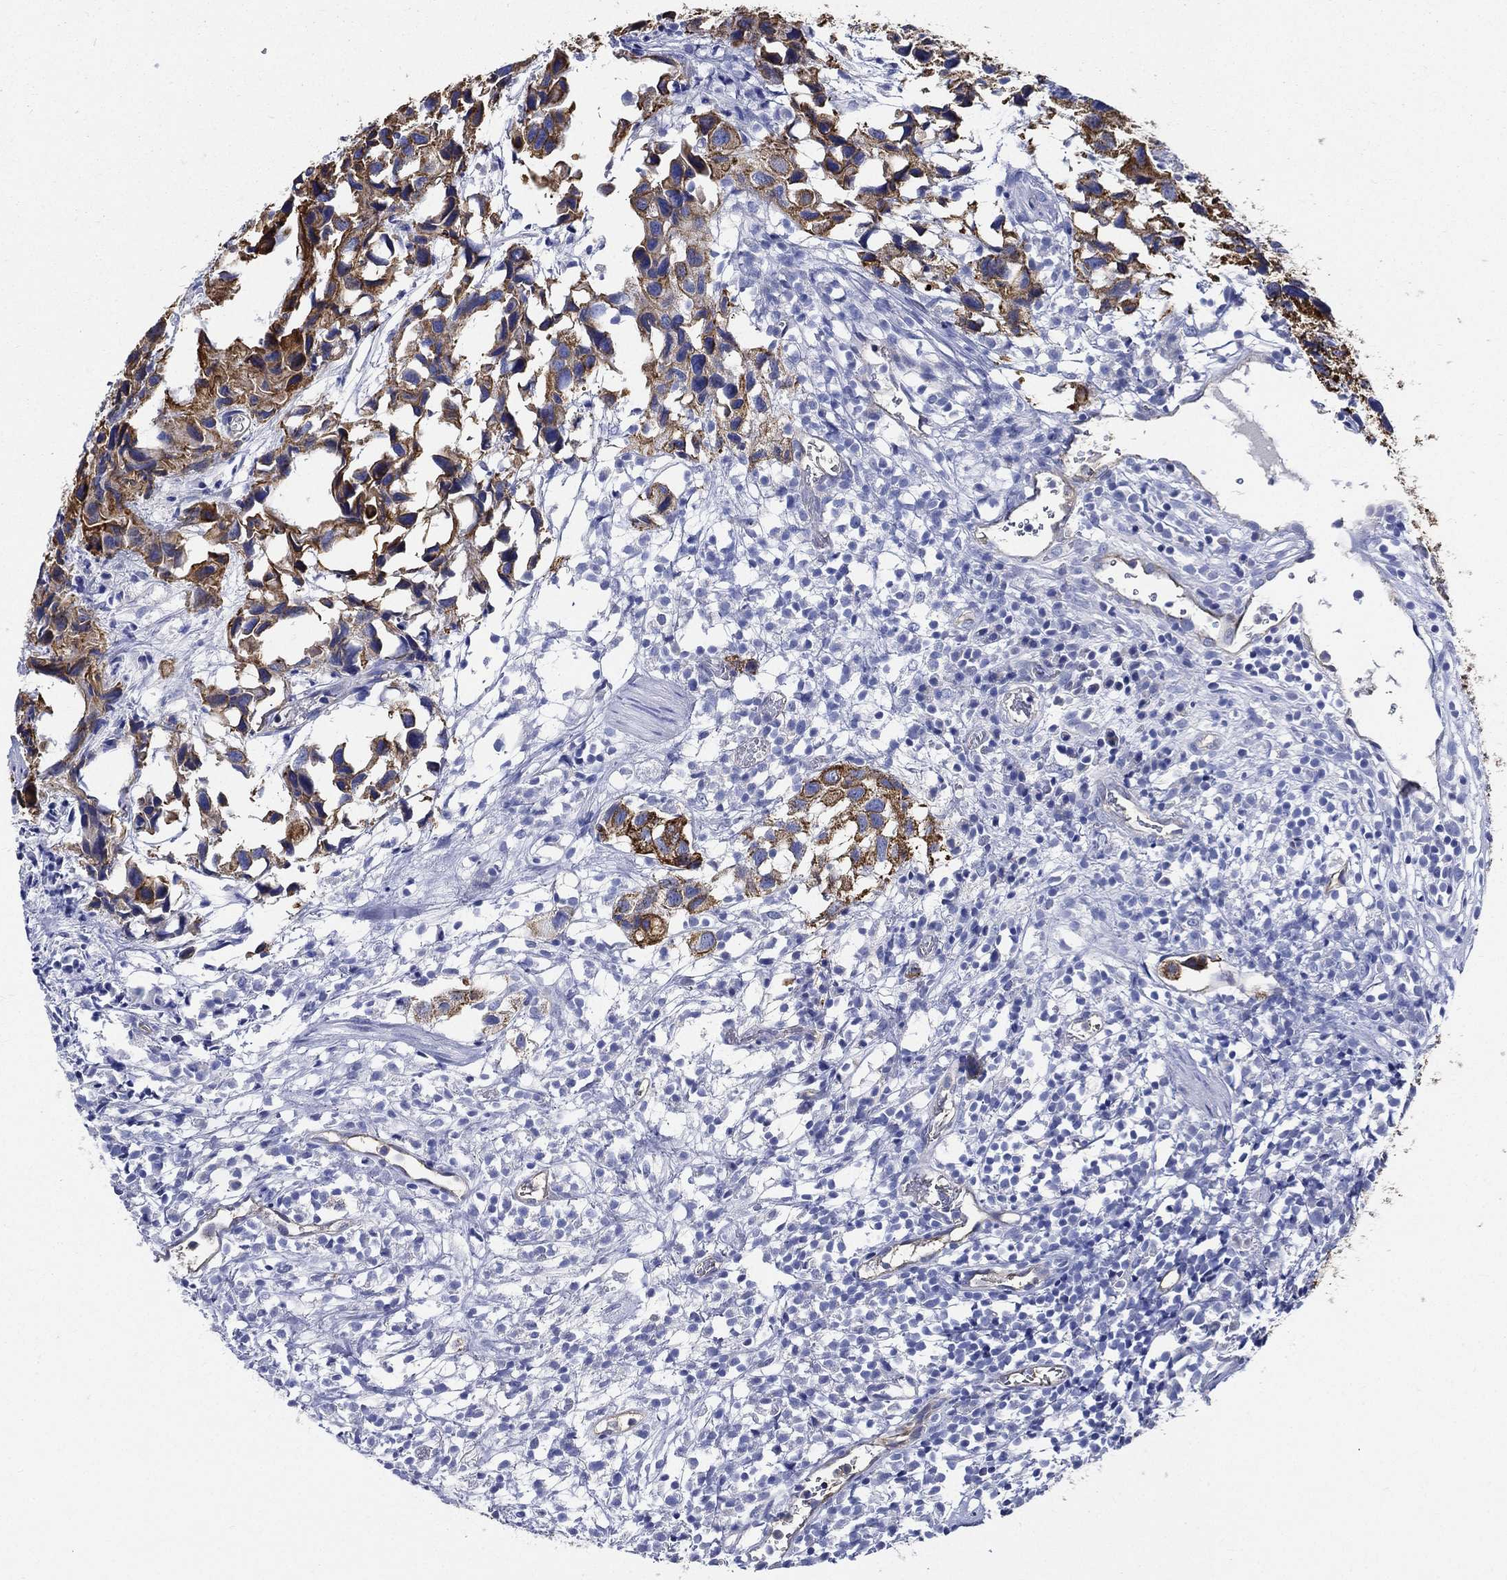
{"staining": {"intensity": "strong", "quantity": "25%-75%", "location": "cytoplasmic/membranous"}, "tissue": "urothelial cancer", "cell_type": "Tumor cells", "image_type": "cancer", "snomed": [{"axis": "morphology", "description": "Urothelial carcinoma, High grade"}, {"axis": "topography", "description": "Urinary bladder"}], "caption": "Approximately 25%-75% of tumor cells in high-grade urothelial carcinoma reveal strong cytoplasmic/membranous protein staining as visualized by brown immunohistochemical staining.", "gene": "NEDD9", "patient": {"sex": "male", "age": 79}}